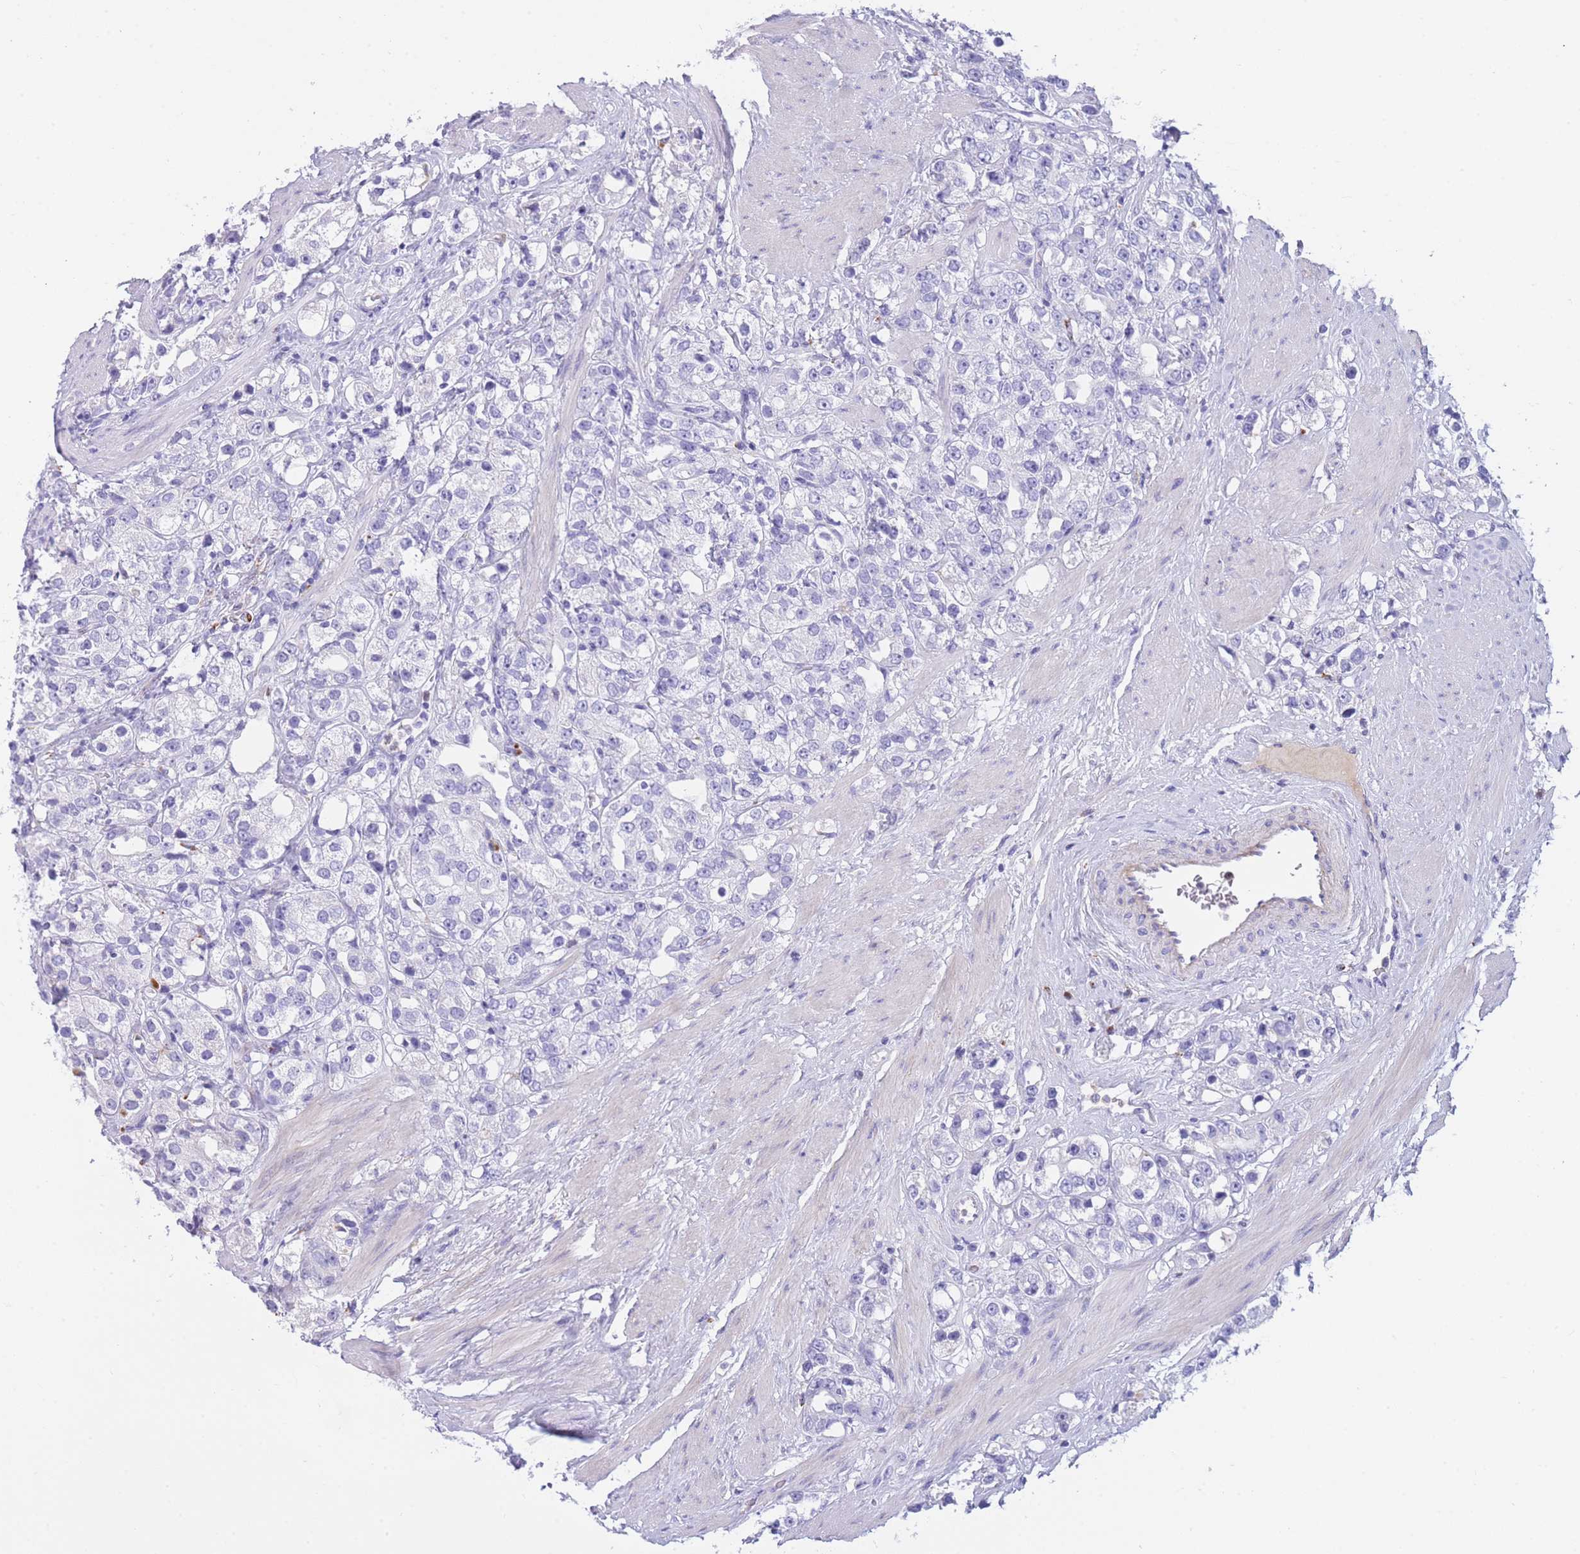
{"staining": {"intensity": "negative", "quantity": "none", "location": "none"}, "tissue": "prostate cancer", "cell_type": "Tumor cells", "image_type": "cancer", "snomed": [{"axis": "morphology", "description": "Adenocarcinoma, NOS"}, {"axis": "topography", "description": "Prostate"}], "caption": "Photomicrograph shows no significant protein positivity in tumor cells of prostate cancer (adenocarcinoma).", "gene": "PLBD1", "patient": {"sex": "male", "age": 79}}